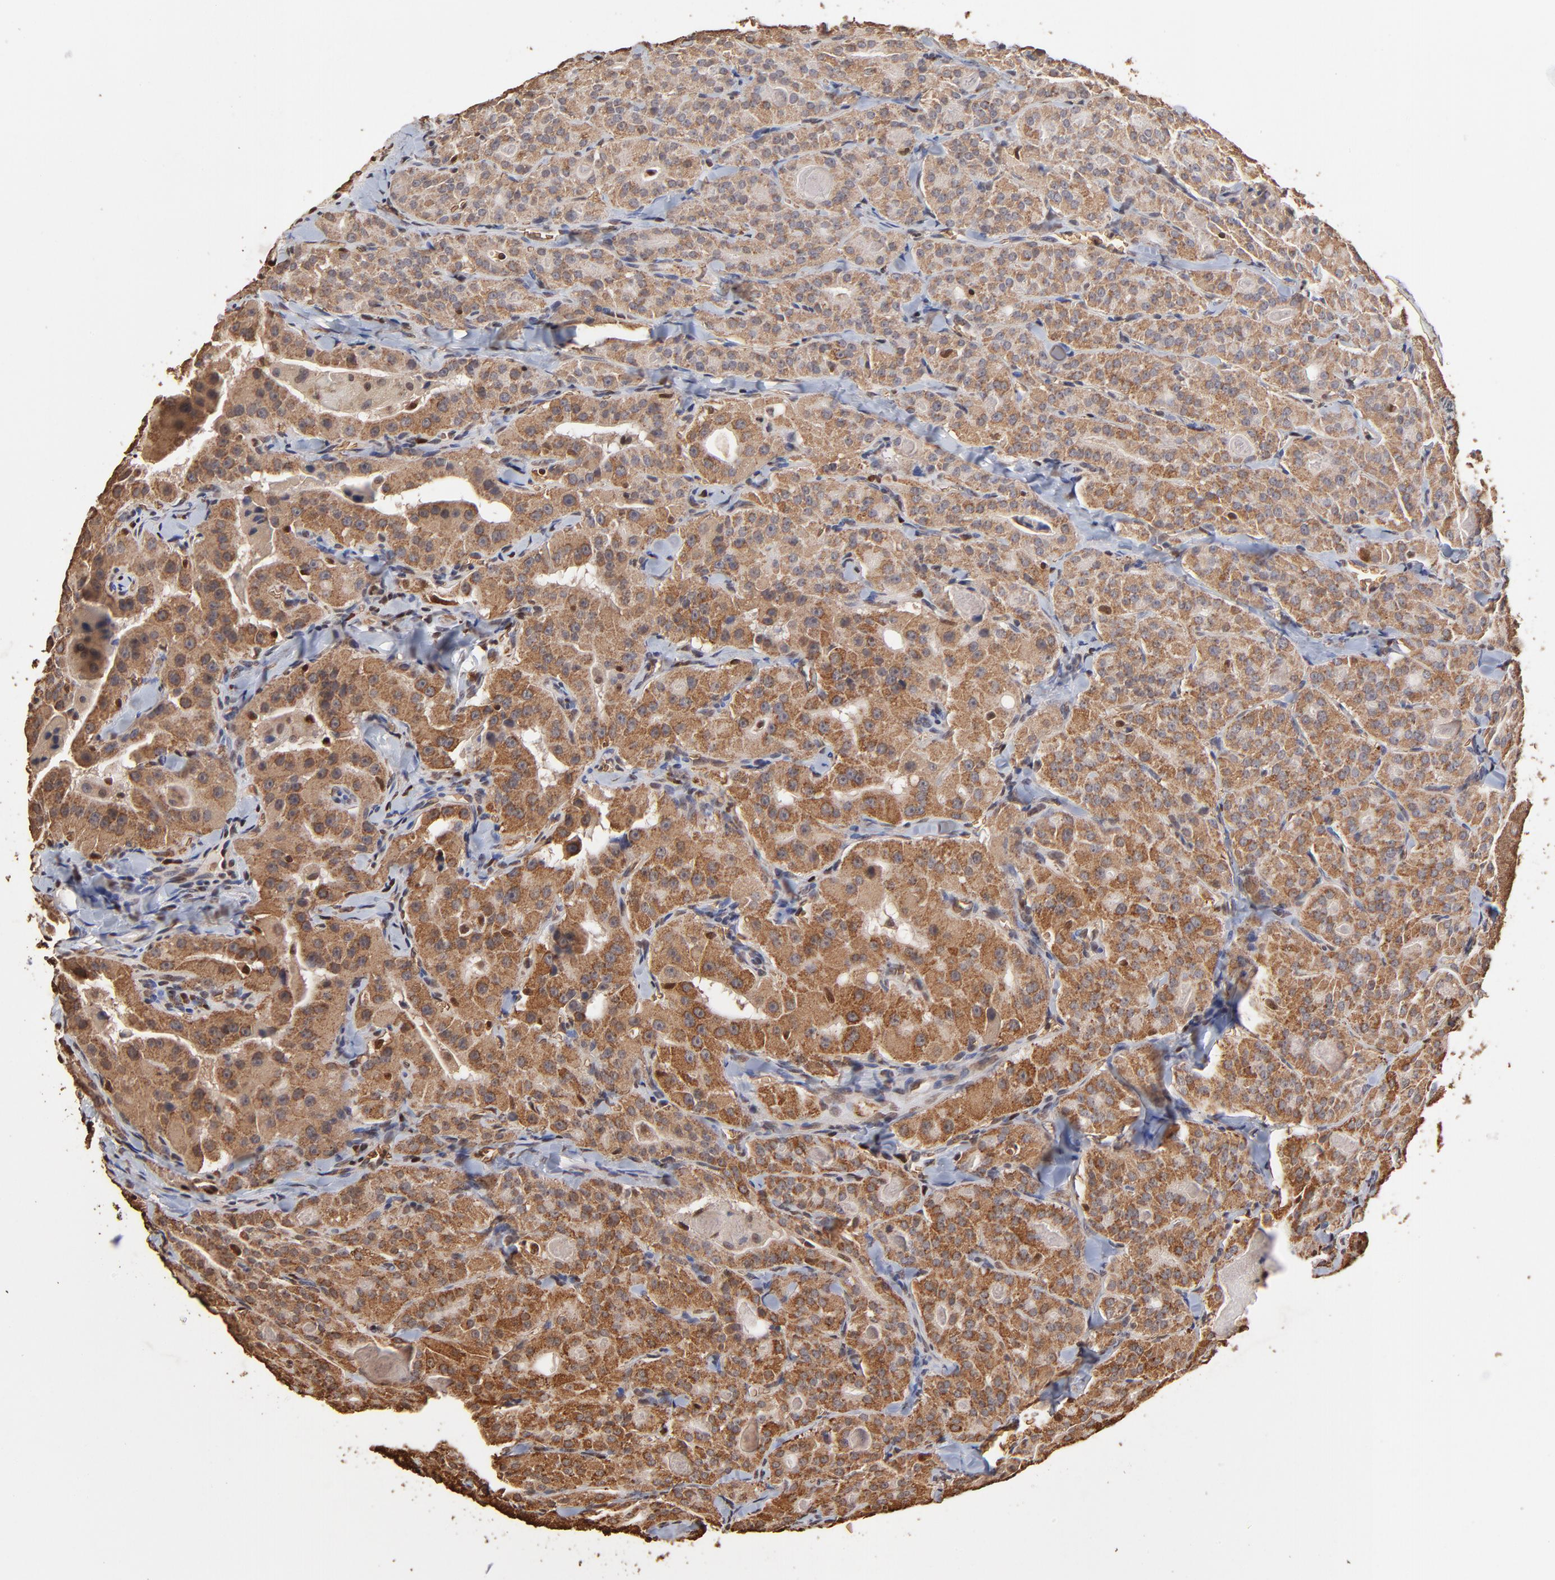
{"staining": {"intensity": "moderate", "quantity": ">75%", "location": "cytoplasmic/membranous"}, "tissue": "thyroid cancer", "cell_type": "Tumor cells", "image_type": "cancer", "snomed": [{"axis": "morphology", "description": "Carcinoma, NOS"}, {"axis": "topography", "description": "Thyroid gland"}], "caption": "Thyroid cancer stained with DAB IHC shows medium levels of moderate cytoplasmic/membranous staining in approximately >75% of tumor cells.", "gene": "CASP1", "patient": {"sex": "male", "age": 76}}